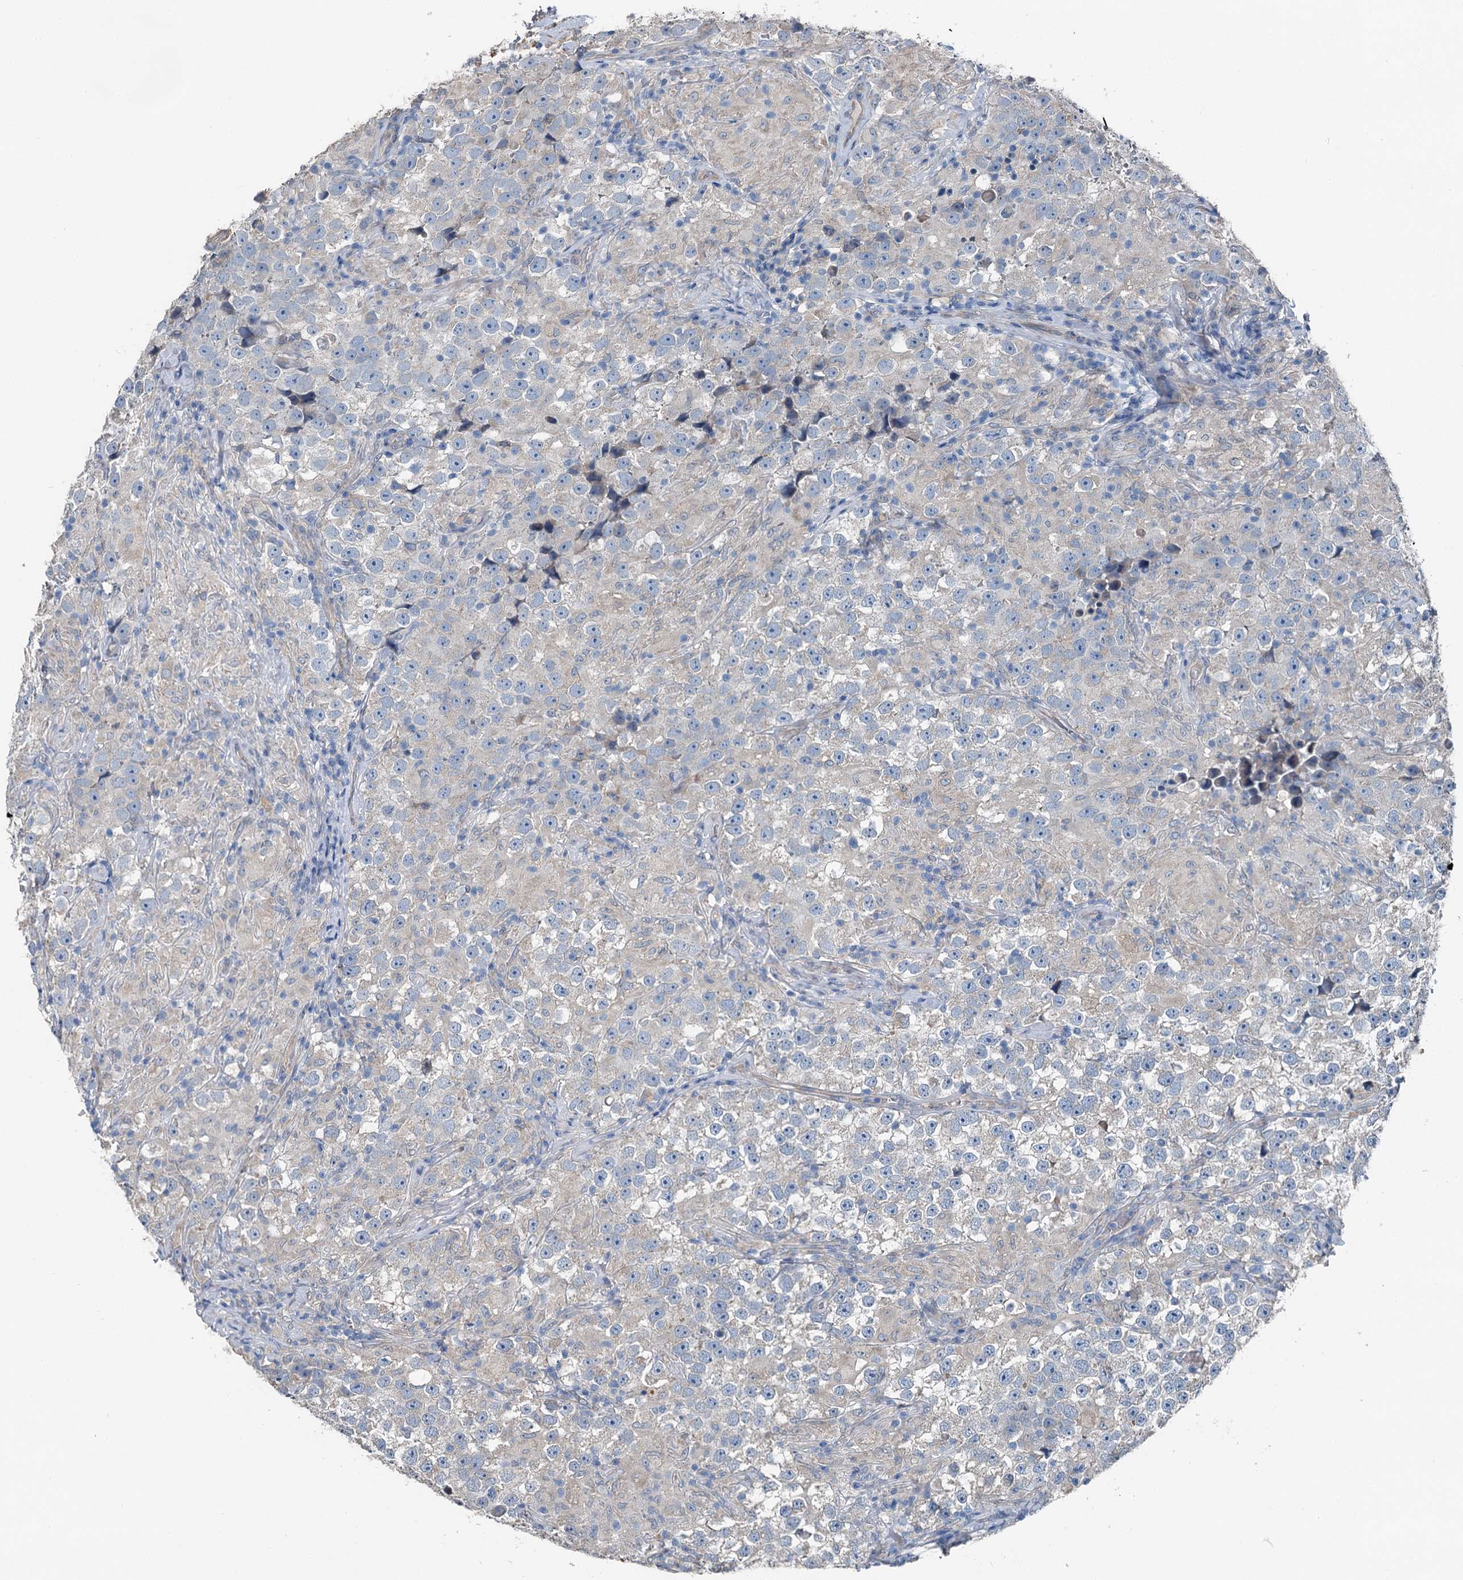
{"staining": {"intensity": "negative", "quantity": "none", "location": "none"}, "tissue": "testis cancer", "cell_type": "Tumor cells", "image_type": "cancer", "snomed": [{"axis": "morphology", "description": "Seminoma, NOS"}, {"axis": "topography", "description": "Testis"}], "caption": "Tumor cells show no significant staining in testis cancer.", "gene": "C6orf120", "patient": {"sex": "male", "age": 46}}